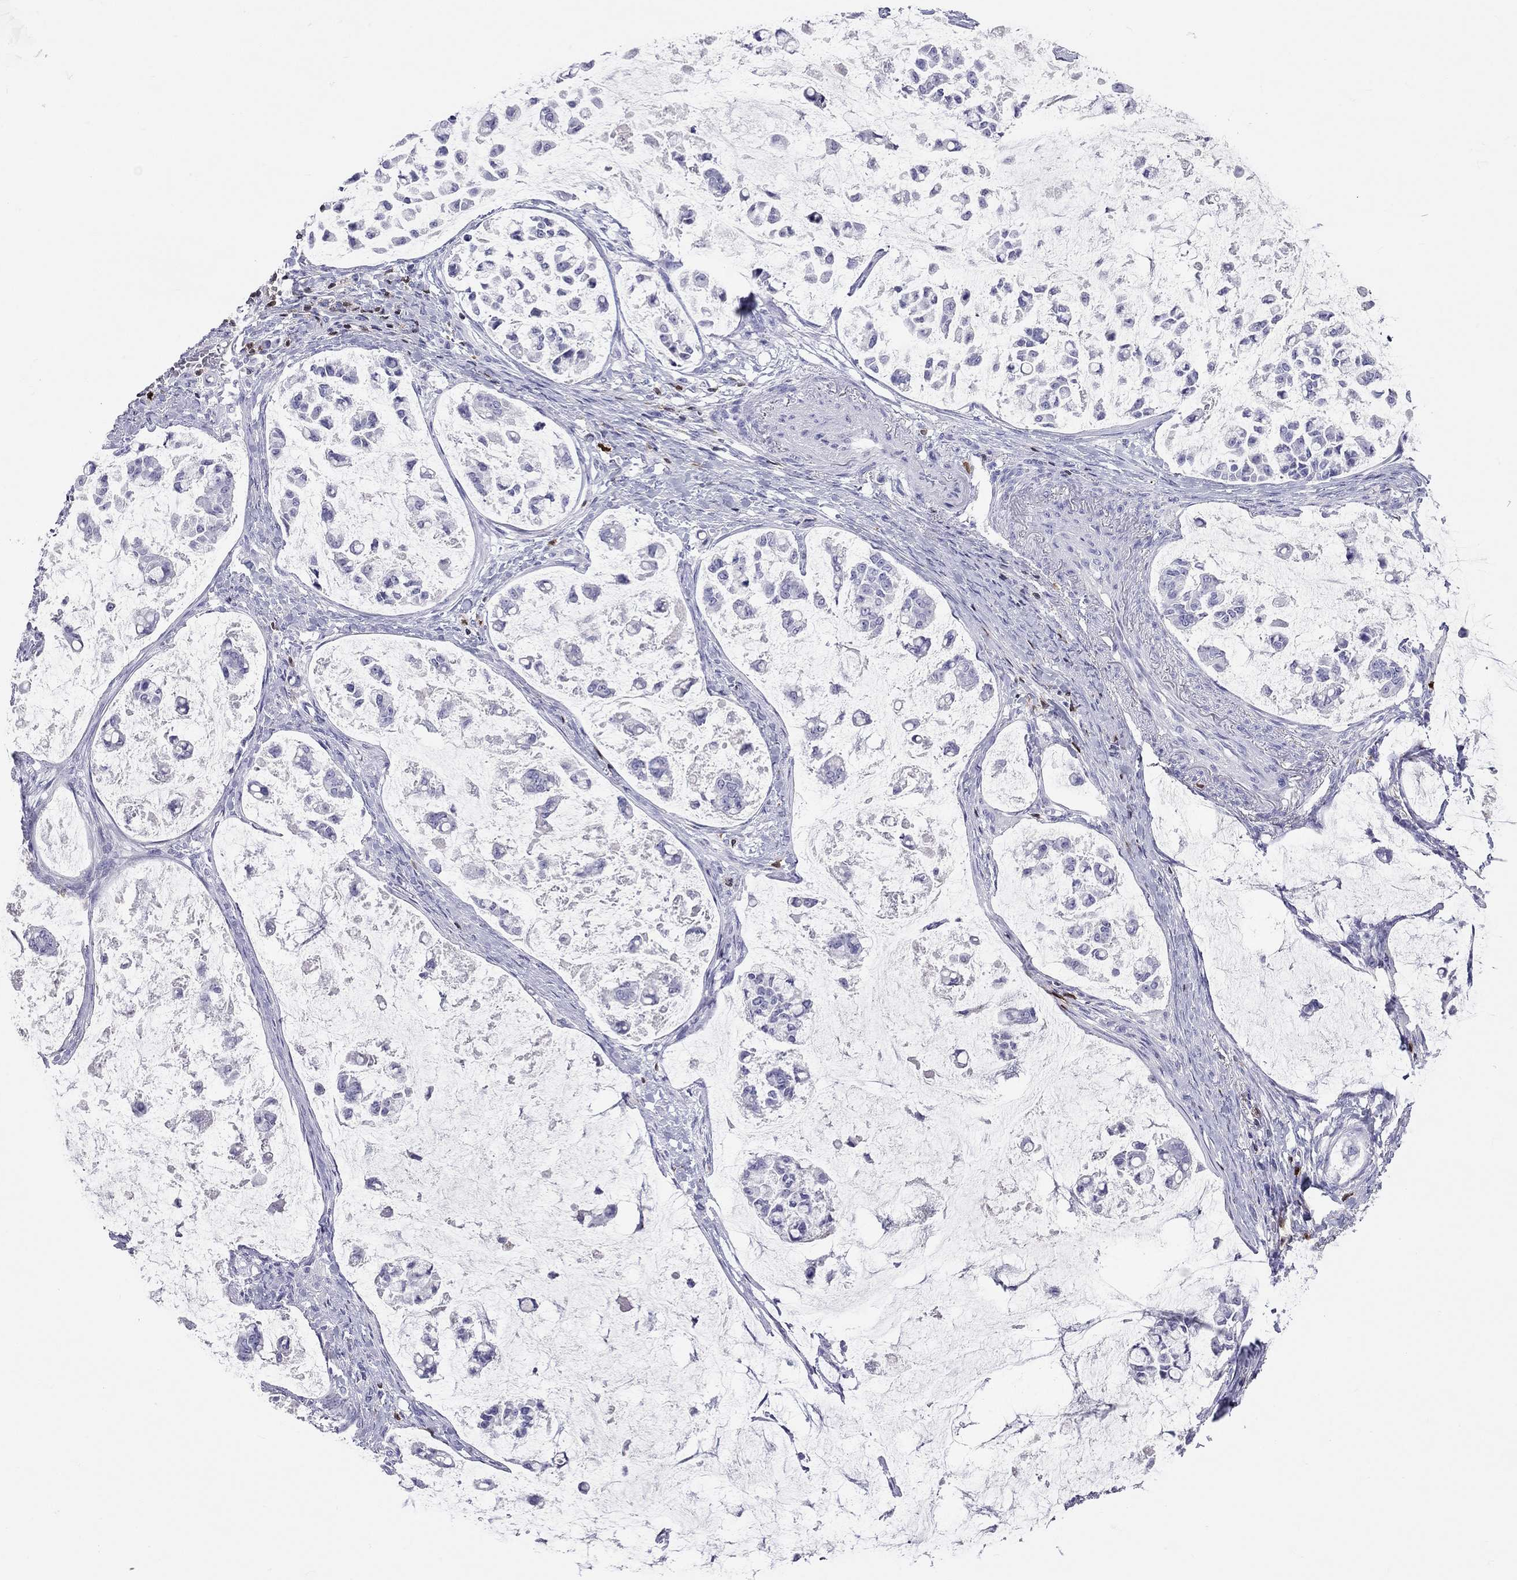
{"staining": {"intensity": "negative", "quantity": "none", "location": "none"}, "tissue": "stomach cancer", "cell_type": "Tumor cells", "image_type": "cancer", "snomed": [{"axis": "morphology", "description": "Adenocarcinoma, NOS"}, {"axis": "topography", "description": "Stomach"}], "caption": "IHC image of stomach adenocarcinoma stained for a protein (brown), which reveals no expression in tumor cells.", "gene": "SH2D2A", "patient": {"sex": "male", "age": 82}}